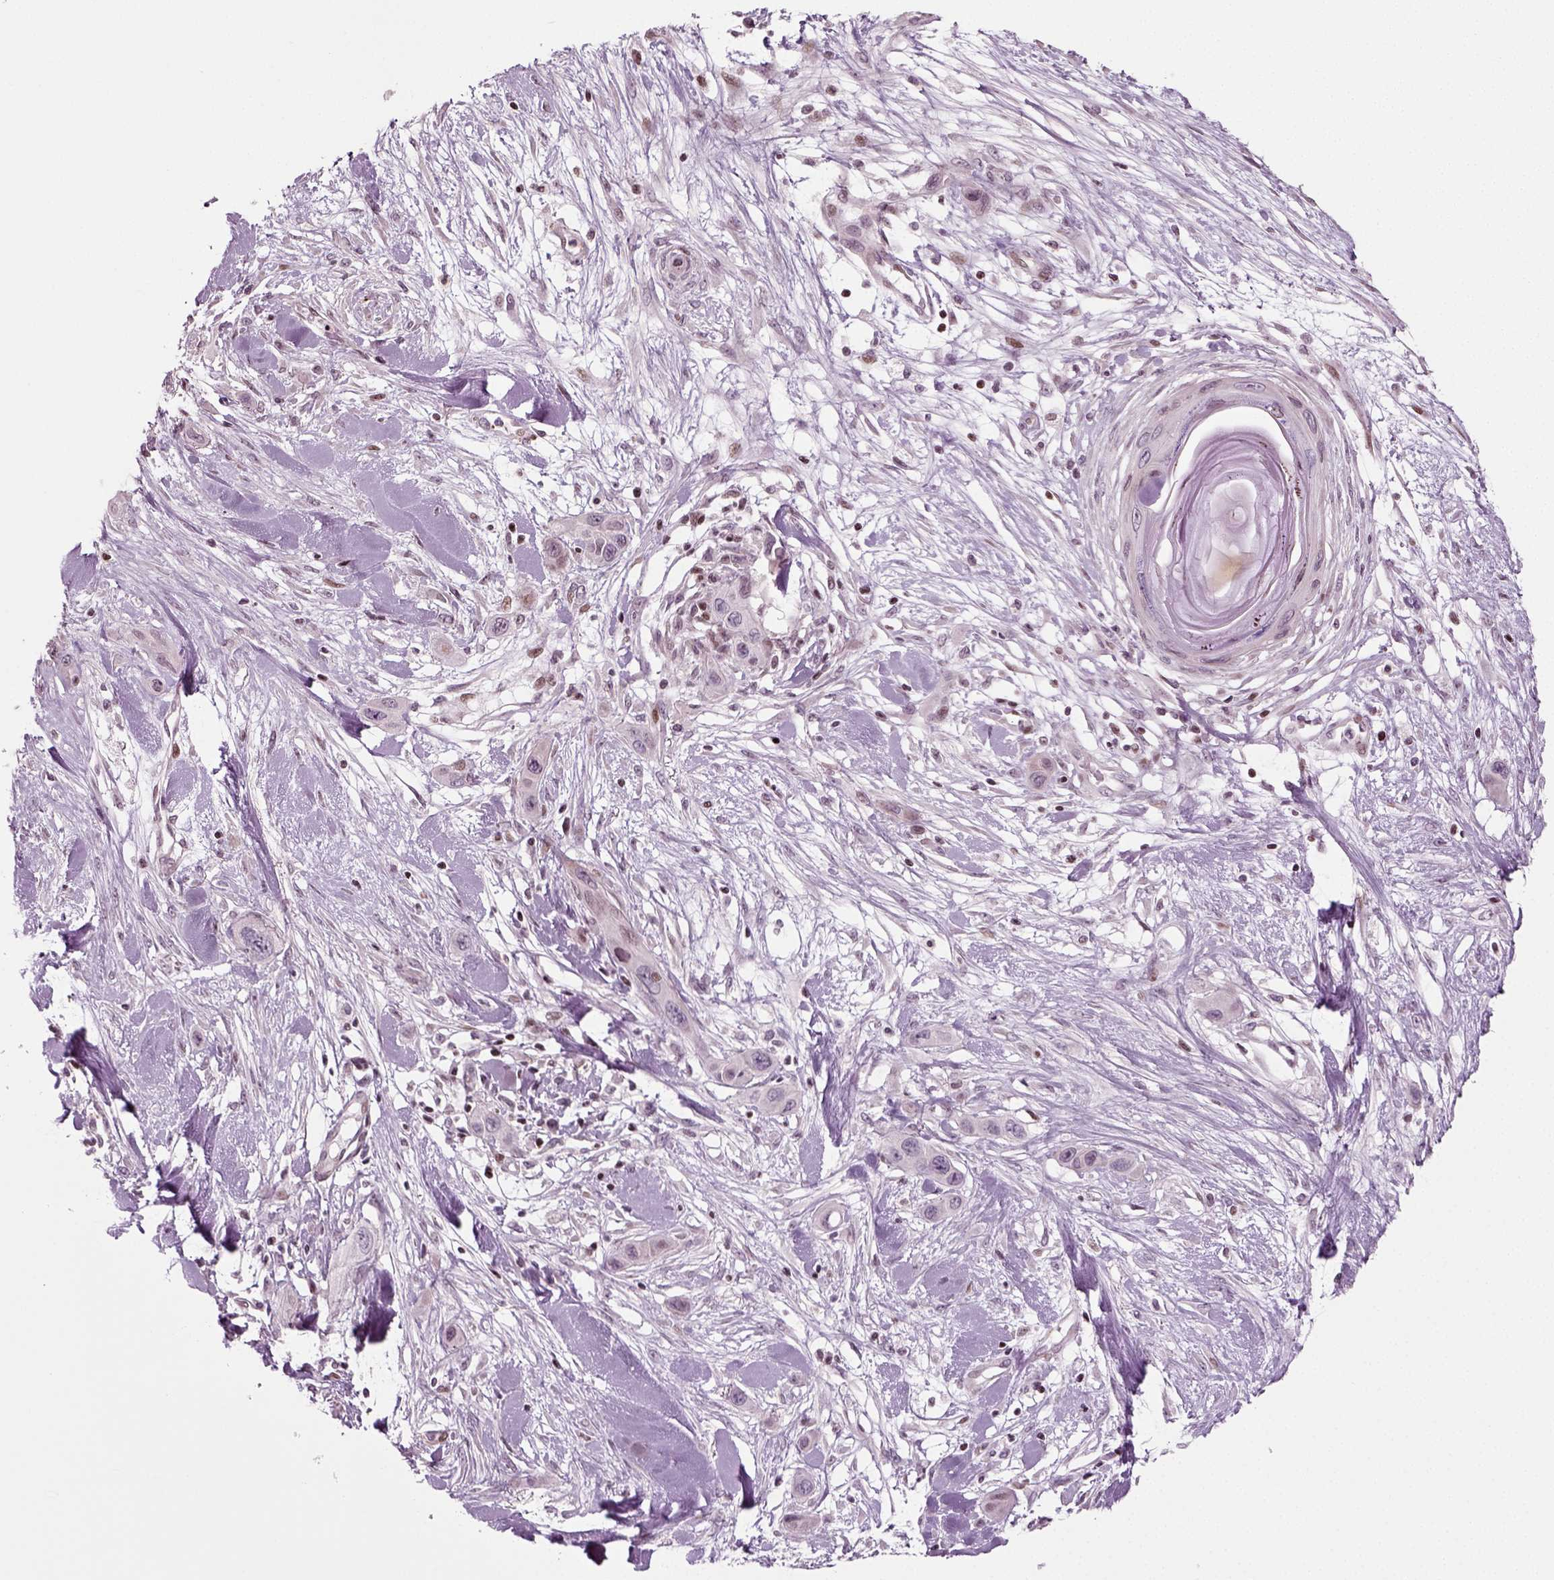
{"staining": {"intensity": "moderate", "quantity": "<25%", "location": "nuclear"}, "tissue": "skin cancer", "cell_type": "Tumor cells", "image_type": "cancer", "snomed": [{"axis": "morphology", "description": "Squamous cell carcinoma, NOS"}, {"axis": "topography", "description": "Skin"}], "caption": "Brown immunohistochemical staining in skin cancer (squamous cell carcinoma) shows moderate nuclear expression in approximately <25% of tumor cells. Nuclei are stained in blue.", "gene": "HEYL", "patient": {"sex": "male", "age": 79}}